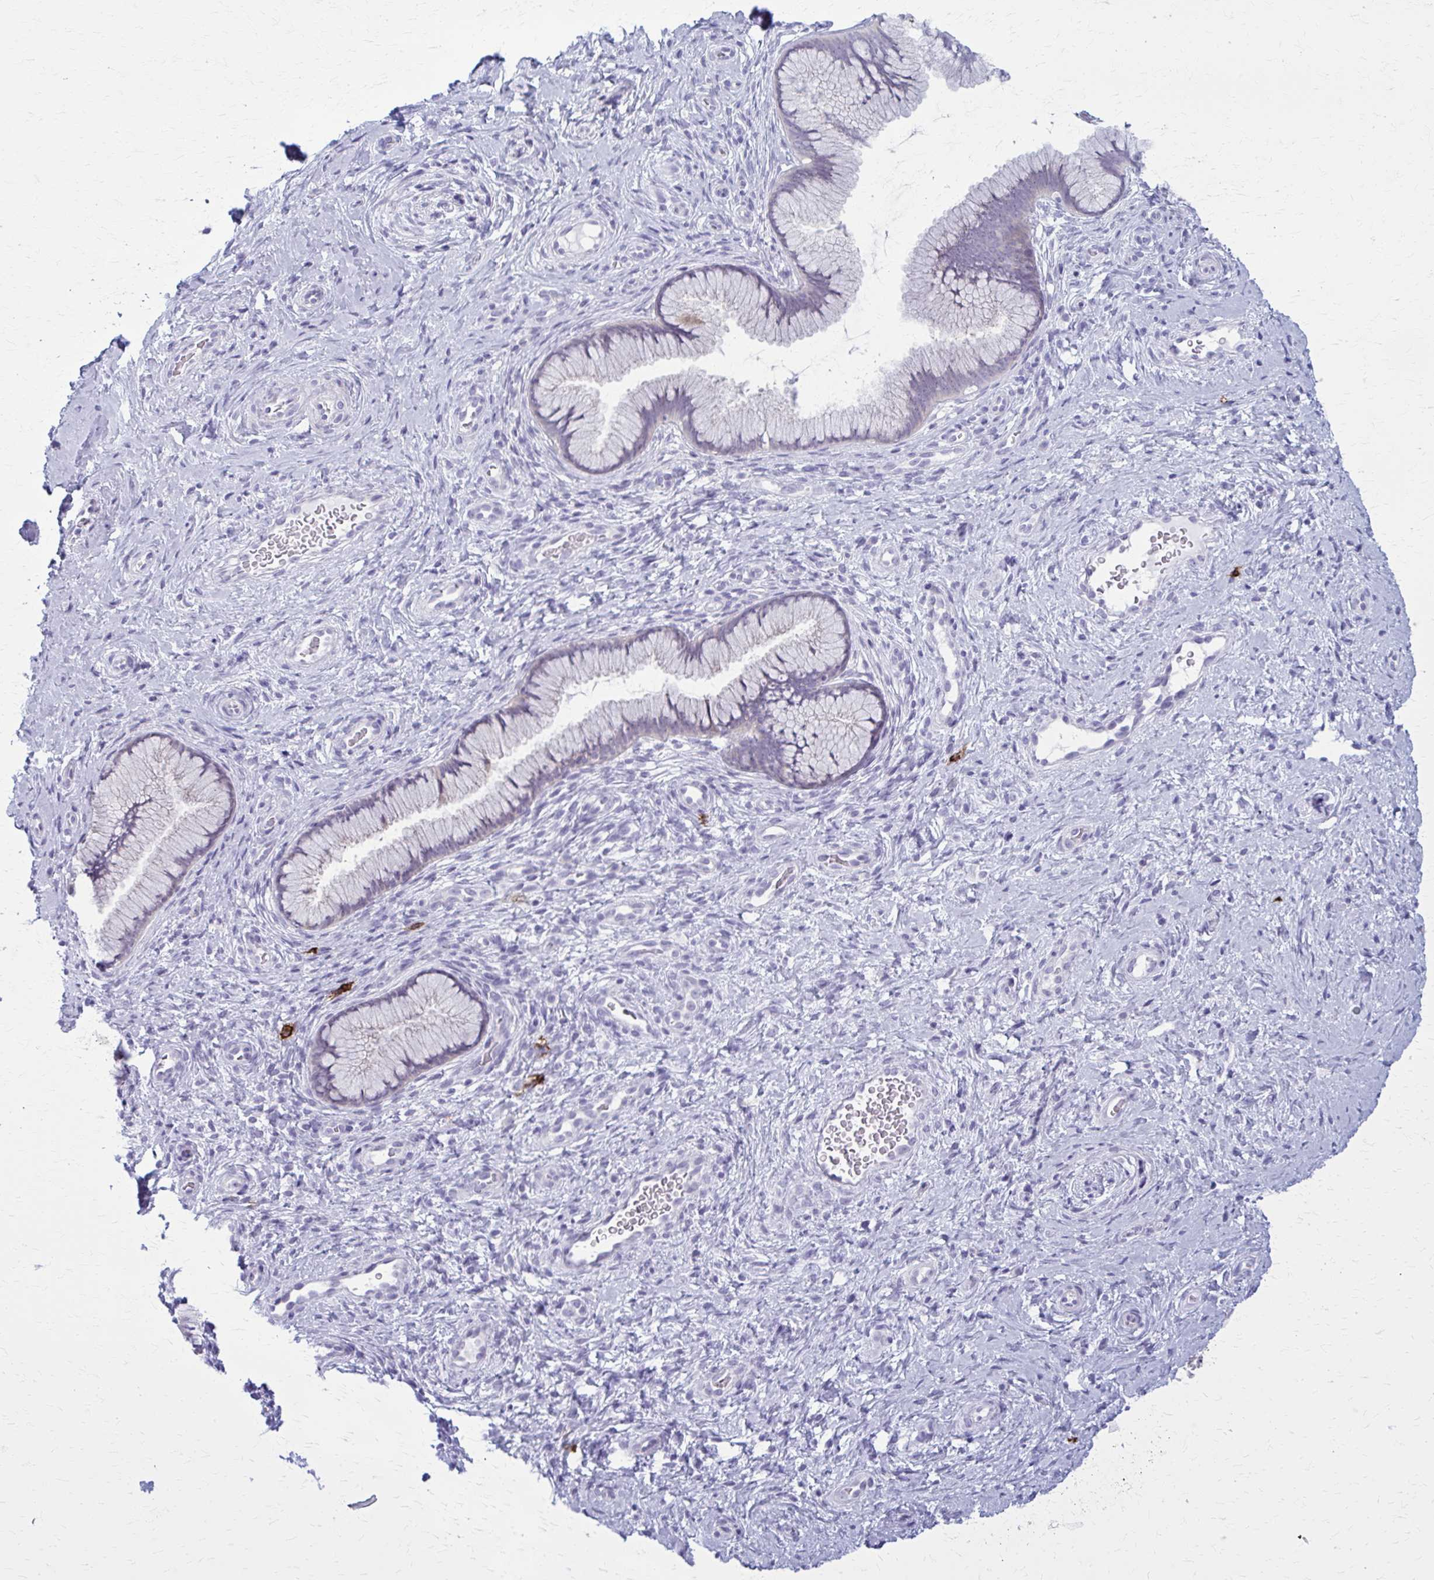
{"staining": {"intensity": "negative", "quantity": "none", "location": "none"}, "tissue": "cervix", "cell_type": "Glandular cells", "image_type": "normal", "snomed": [{"axis": "morphology", "description": "Normal tissue, NOS"}, {"axis": "topography", "description": "Cervix"}], "caption": "The immunohistochemistry (IHC) micrograph has no significant staining in glandular cells of cervix. (DAB (3,3'-diaminobenzidine) immunohistochemistry (IHC) with hematoxylin counter stain).", "gene": "CD38", "patient": {"sex": "female", "age": 34}}